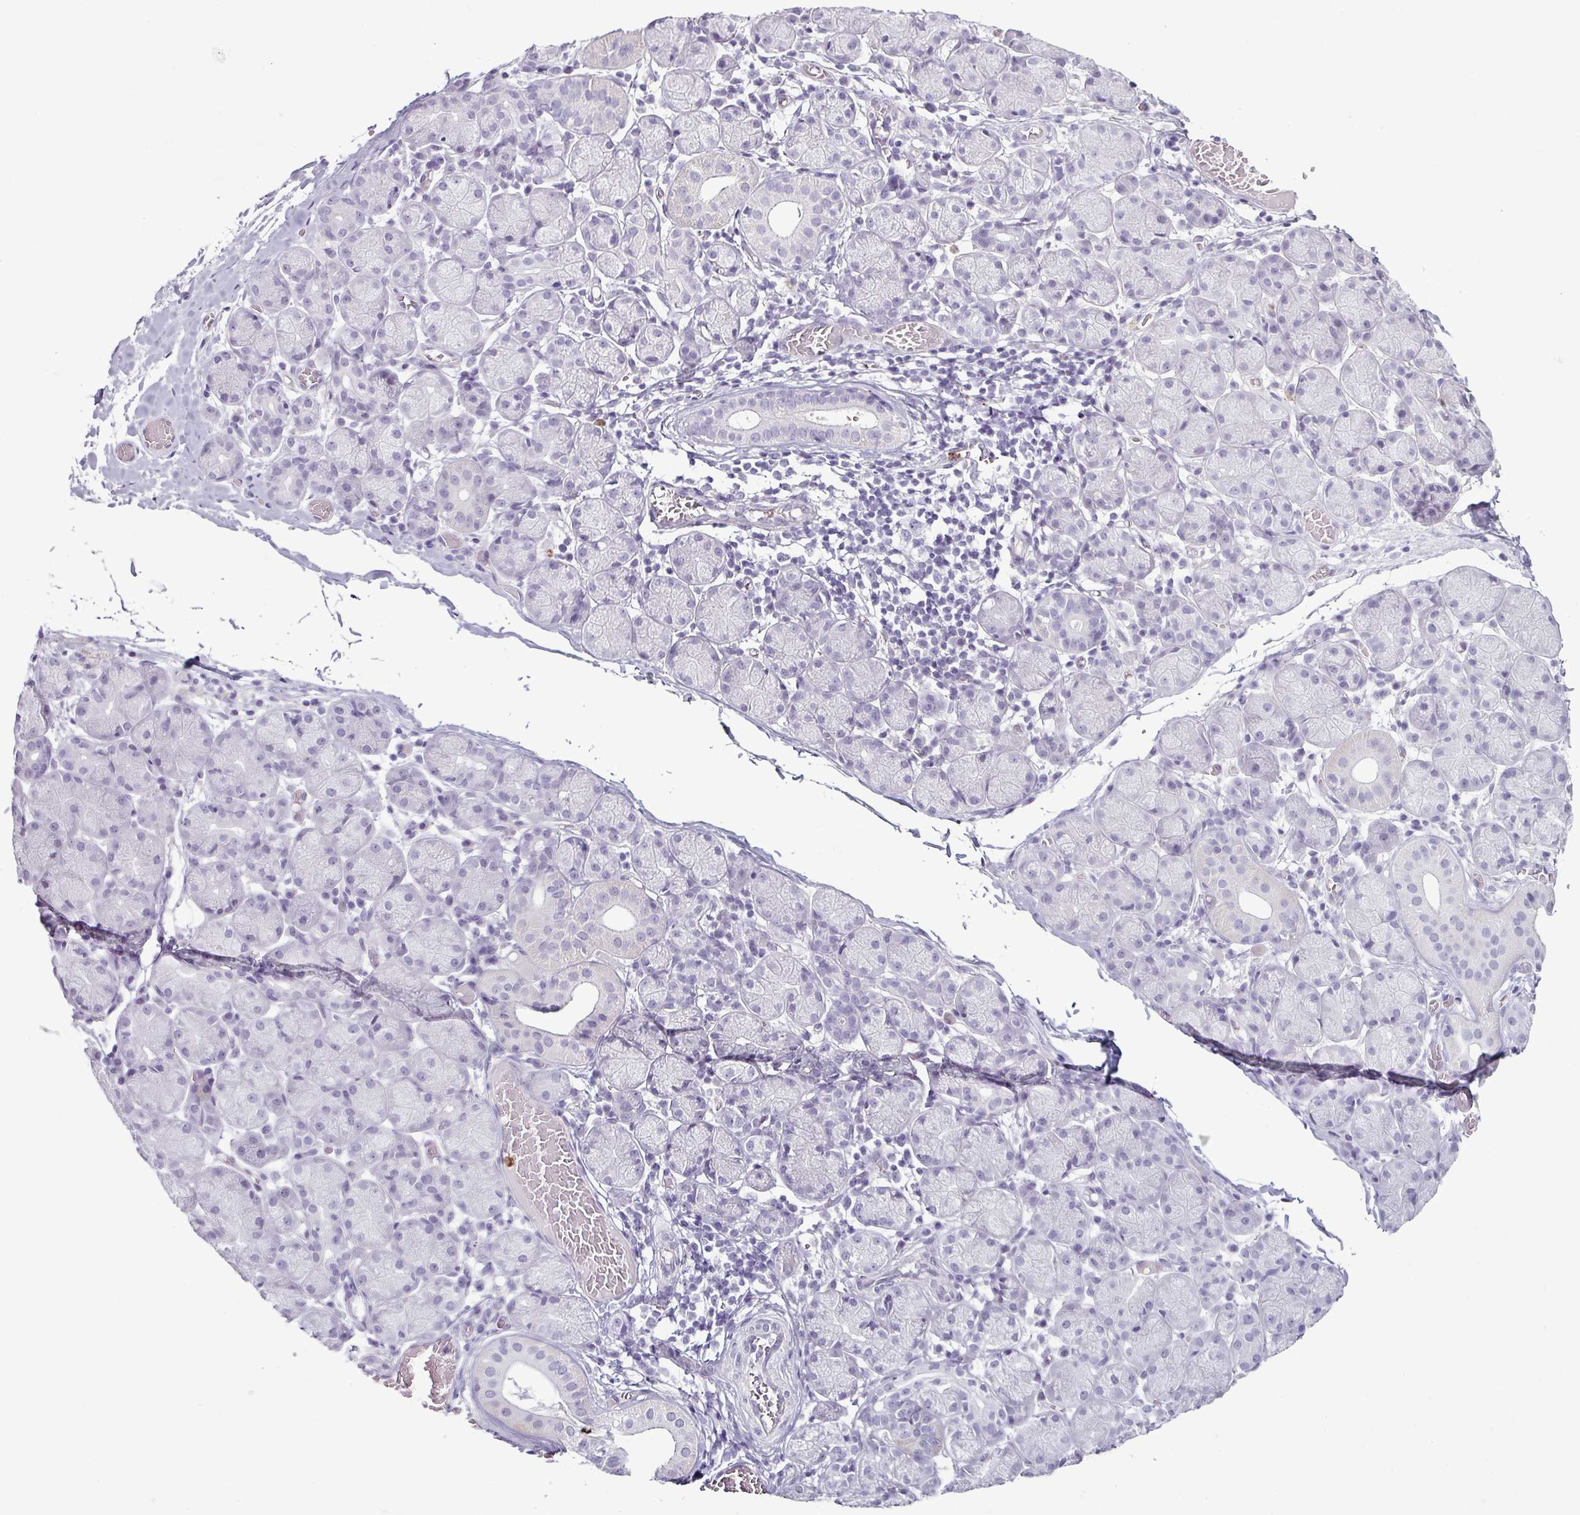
{"staining": {"intensity": "negative", "quantity": "none", "location": "none"}, "tissue": "salivary gland", "cell_type": "Glandular cells", "image_type": "normal", "snomed": [{"axis": "morphology", "description": "Normal tissue, NOS"}, {"axis": "topography", "description": "Salivary gland"}], "caption": "Human salivary gland stained for a protein using immunohistochemistry (IHC) displays no expression in glandular cells.", "gene": "TMEM178A", "patient": {"sex": "female", "age": 24}}